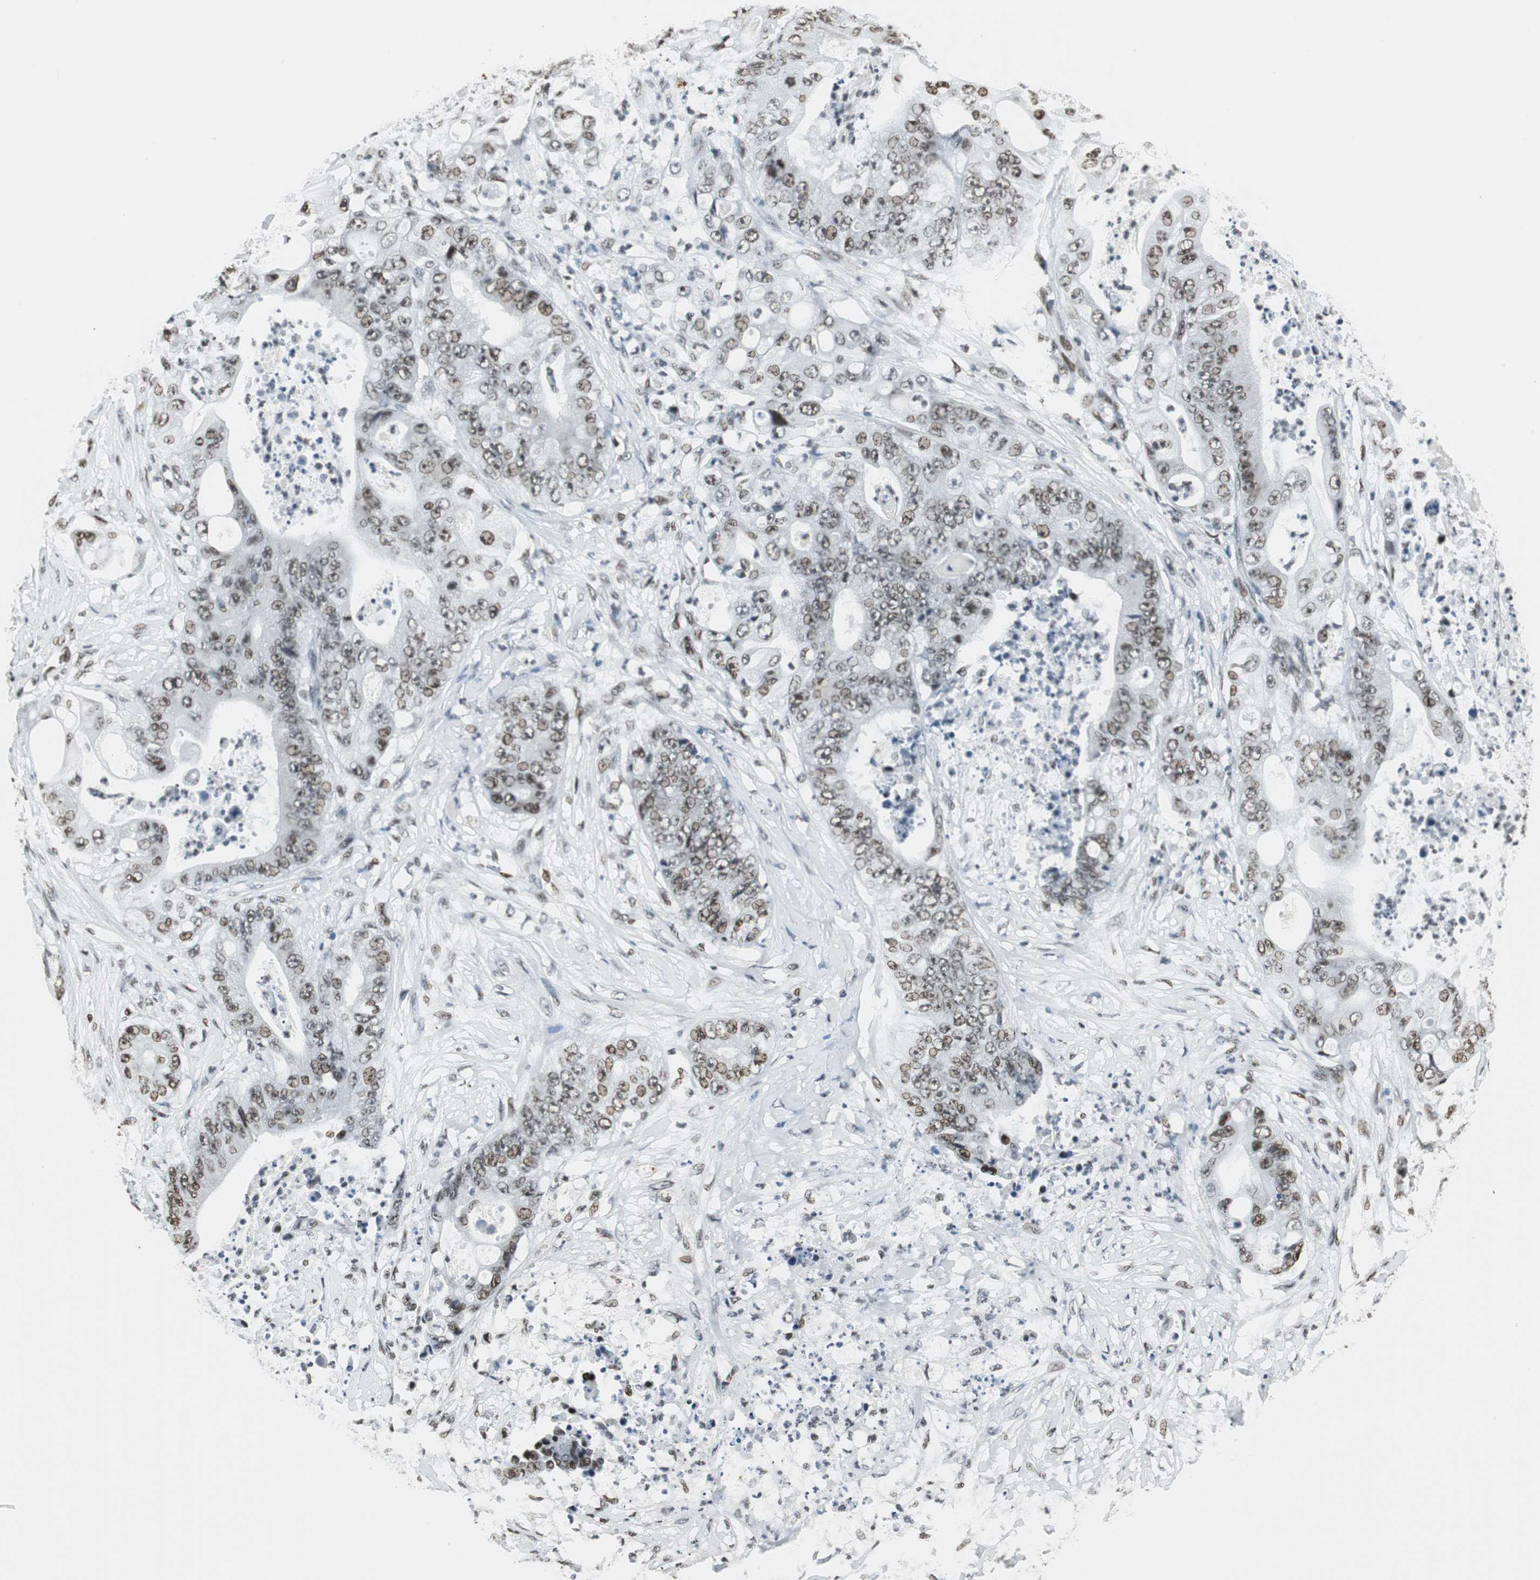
{"staining": {"intensity": "moderate", "quantity": ">75%", "location": "nuclear"}, "tissue": "stomach cancer", "cell_type": "Tumor cells", "image_type": "cancer", "snomed": [{"axis": "morphology", "description": "Adenocarcinoma, NOS"}, {"axis": "topography", "description": "Stomach"}], "caption": "Immunohistochemical staining of human stomach adenocarcinoma exhibits medium levels of moderate nuclear positivity in approximately >75% of tumor cells.", "gene": "RBBP4", "patient": {"sex": "female", "age": 73}}